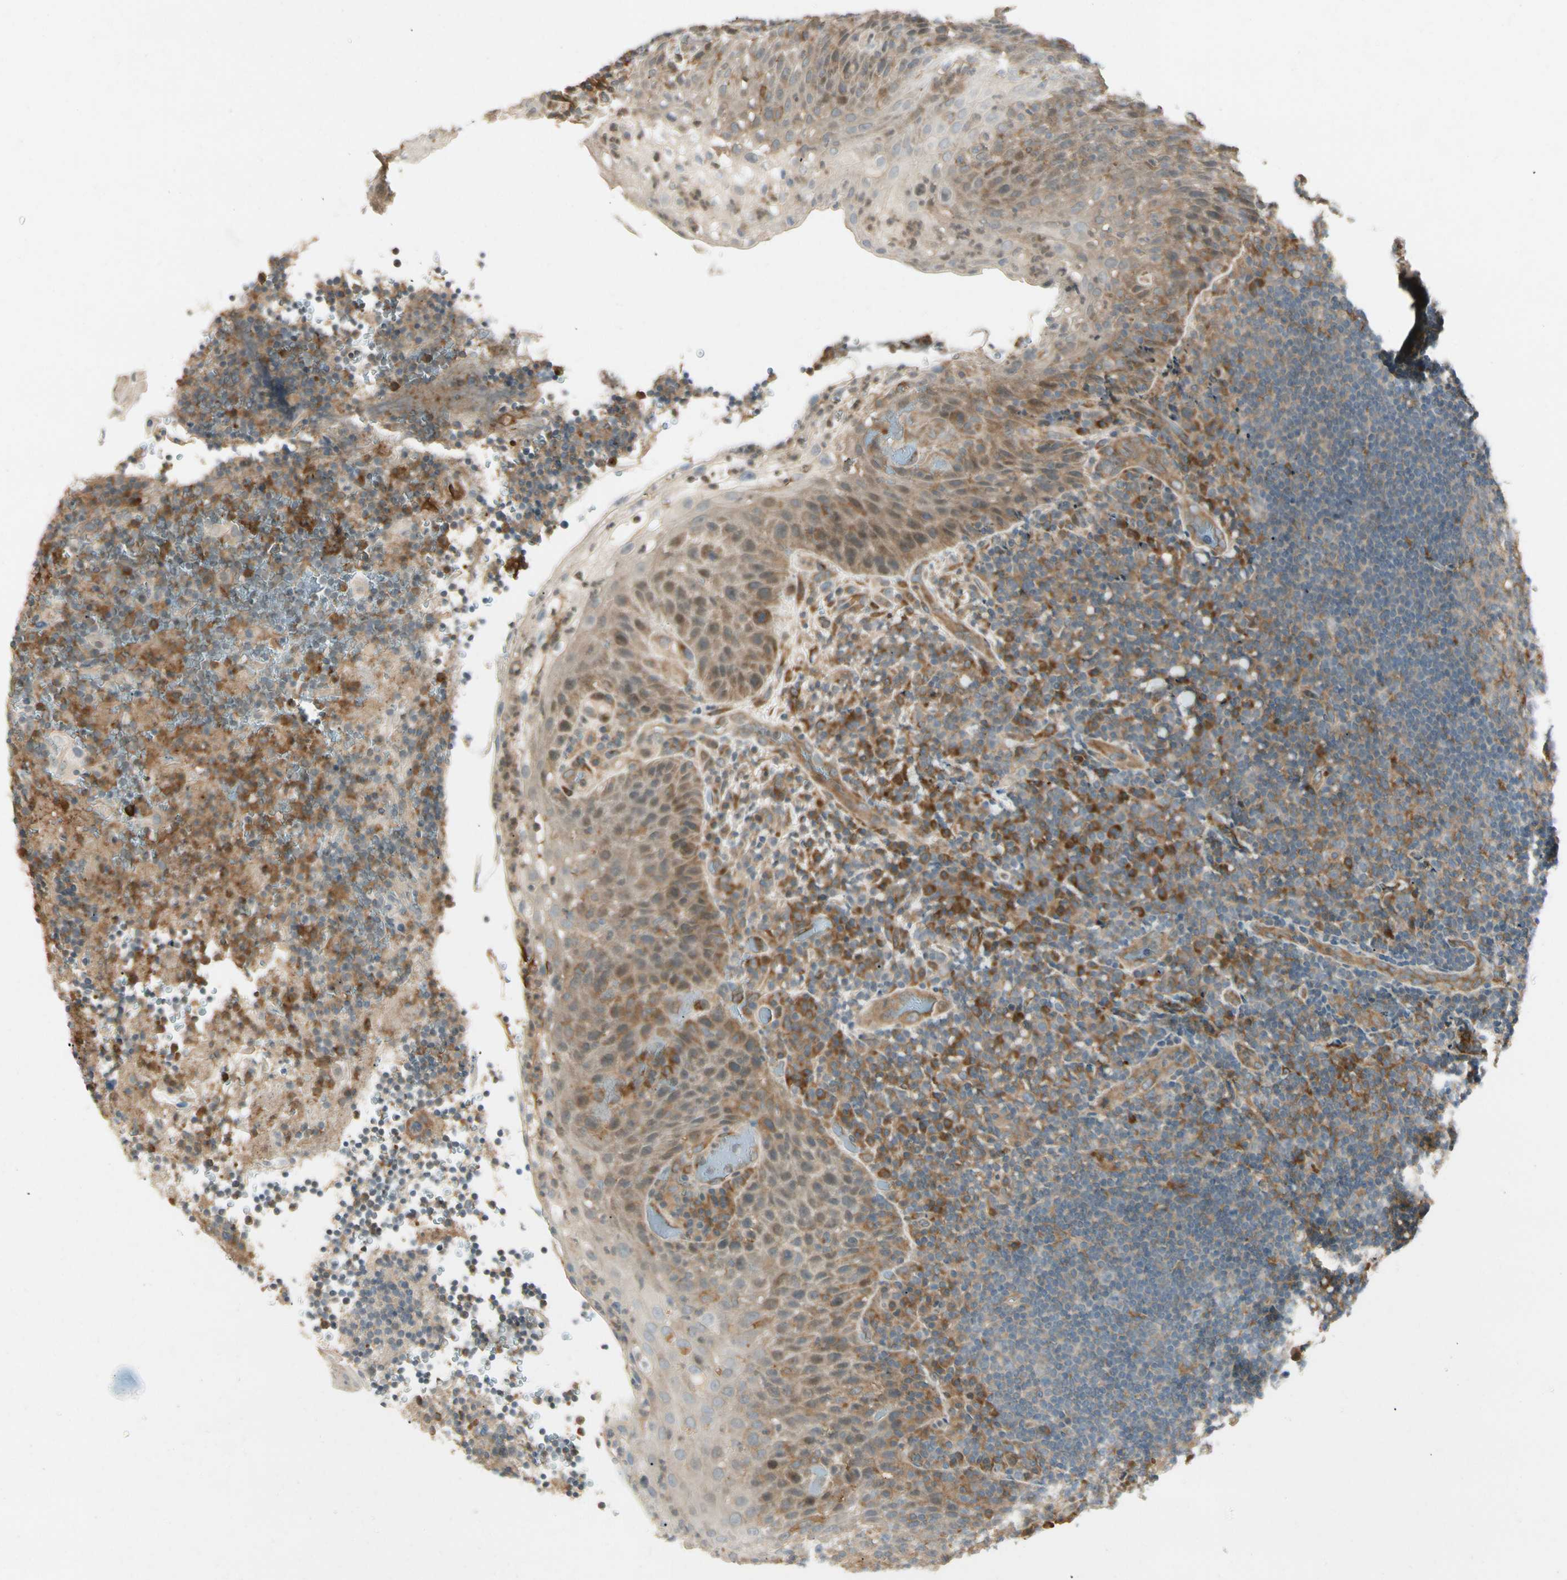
{"staining": {"intensity": "moderate", "quantity": "<25%", "location": "cytoplasmic/membranous"}, "tissue": "lymphoma", "cell_type": "Tumor cells", "image_type": "cancer", "snomed": [{"axis": "morphology", "description": "Malignant lymphoma, non-Hodgkin's type, High grade"}, {"axis": "topography", "description": "Tonsil"}], "caption": "This is an image of immunohistochemistry (IHC) staining of high-grade malignant lymphoma, non-Hodgkin's type, which shows moderate expression in the cytoplasmic/membranous of tumor cells.", "gene": "FNDC3B", "patient": {"sex": "female", "age": 36}}